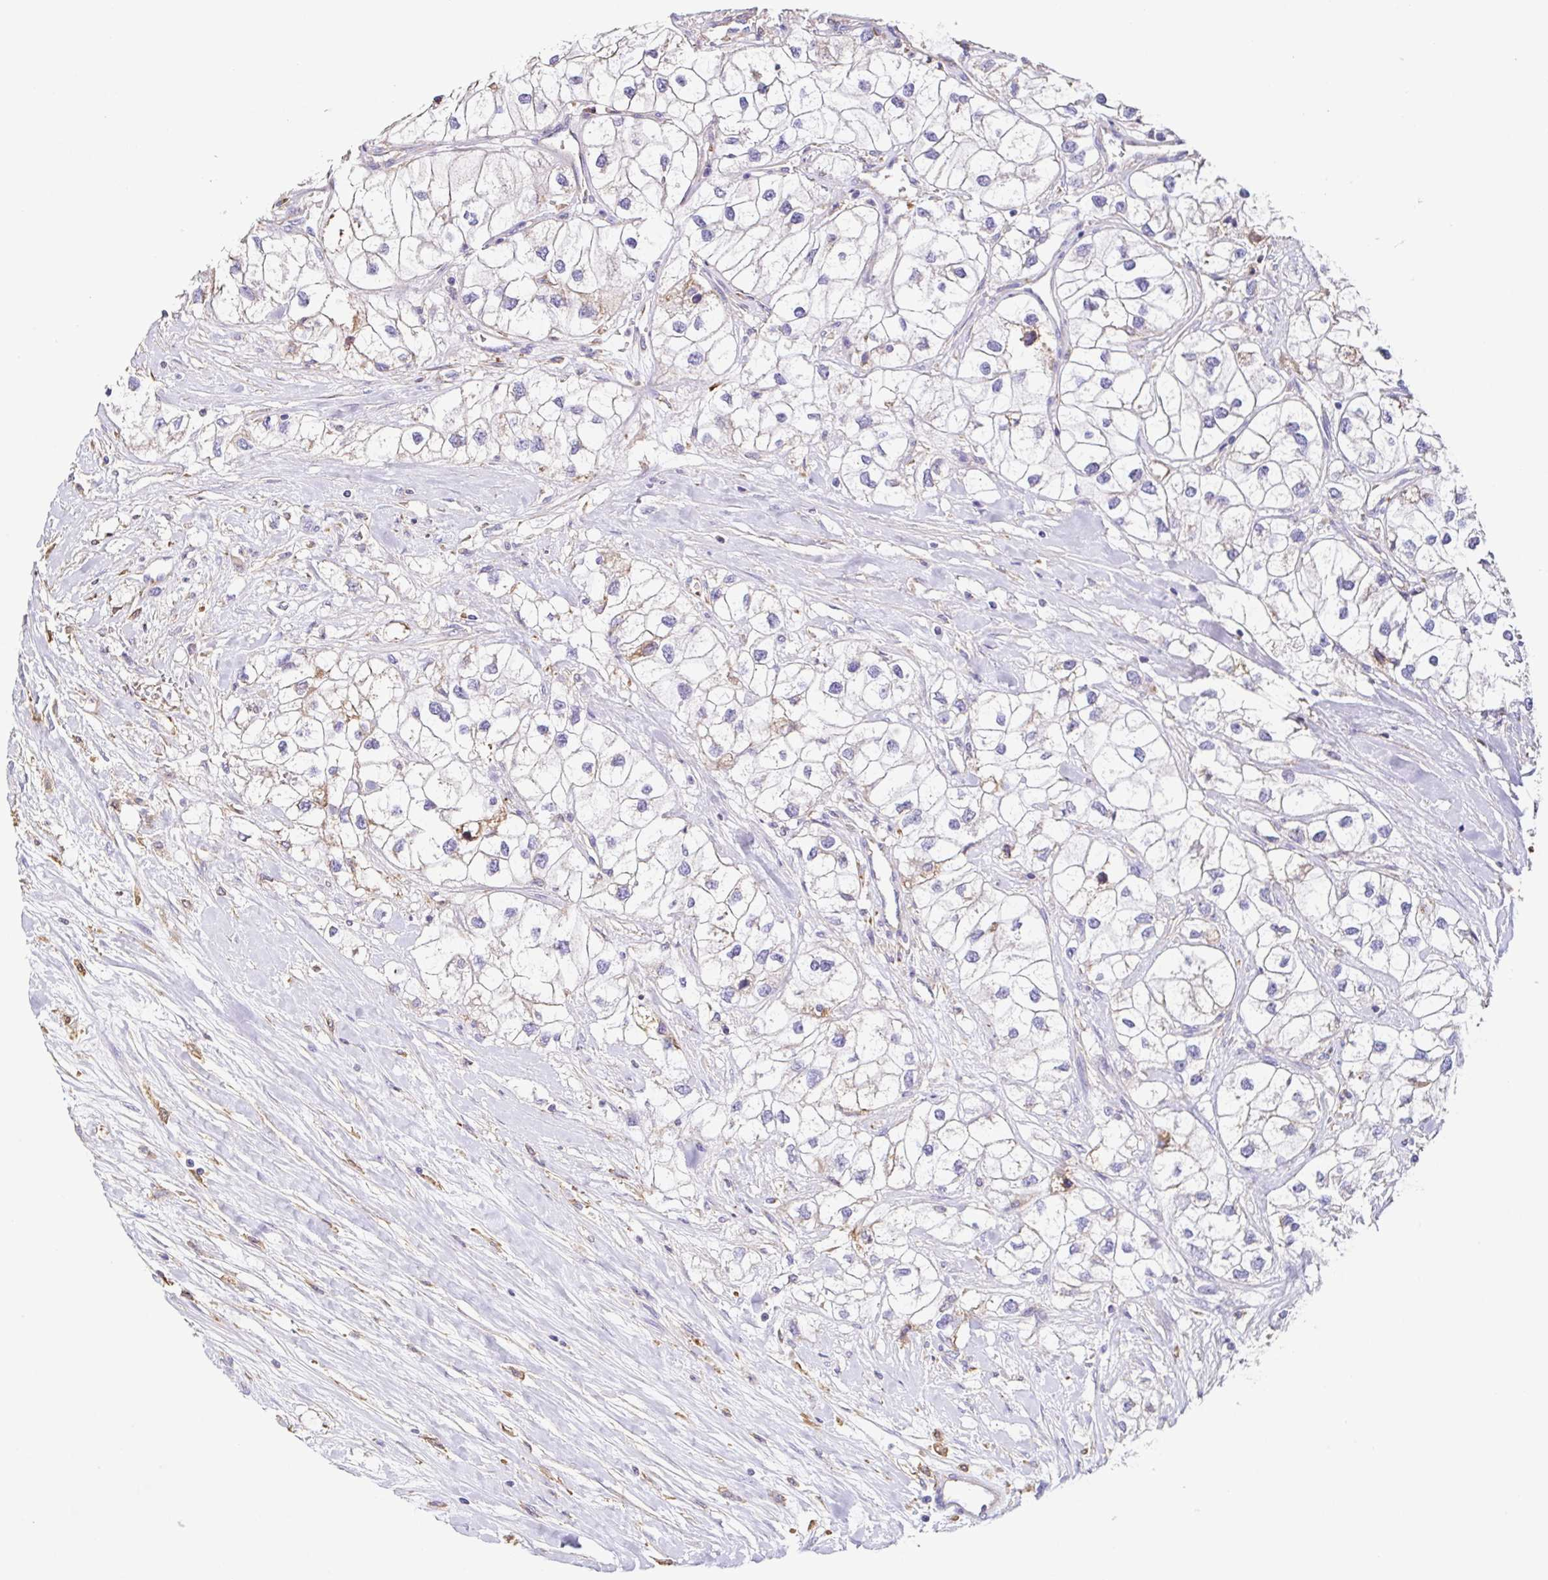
{"staining": {"intensity": "negative", "quantity": "none", "location": "none"}, "tissue": "renal cancer", "cell_type": "Tumor cells", "image_type": "cancer", "snomed": [{"axis": "morphology", "description": "Adenocarcinoma, NOS"}, {"axis": "topography", "description": "Kidney"}], "caption": "Immunohistochemical staining of renal cancer (adenocarcinoma) exhibits no significant staining in tumor cells. The staining is performed using DAB (3,3'-diaminobenzidine) brown chromogen with nuclei counter-stained in using hematoxylin.", "gene": "ANXA10", "patient": {"sex": "male", "age": 59}}